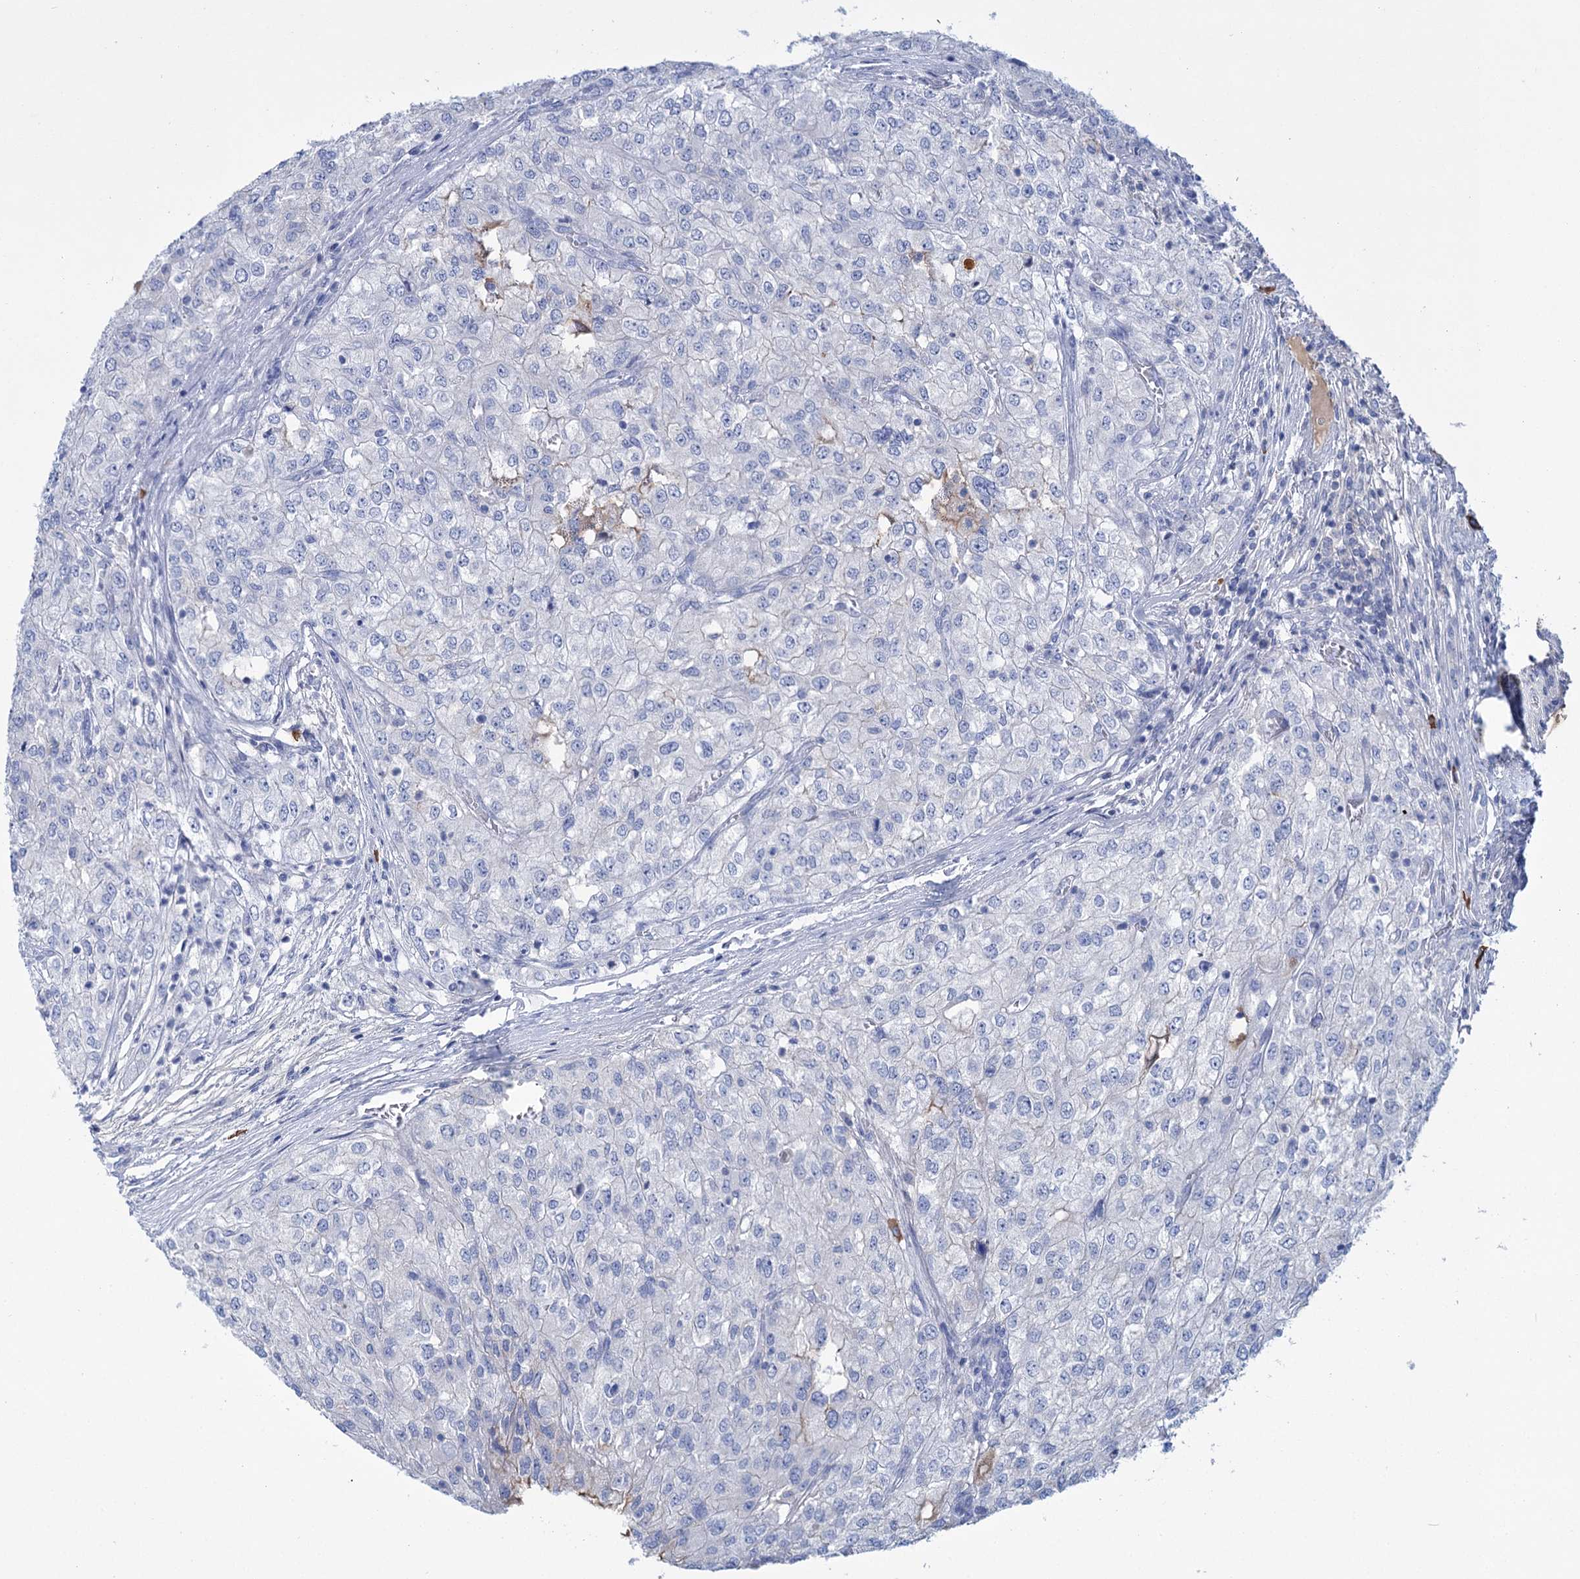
{"staining": {"intensity": "negative", "quantity": "none", "location": "none"}, "tissue": "renal cancer", "cell_type": "Tumor cells", "image_type": "cancer", "snomed": [{"axis": "morphology", "description": "Adenocarcinoma, NOS"}, {"axis": "topography", "description": "Kidney"}], "caption": "DAB (3,3'-diaminobenzidine) immunohistochemical staining of human renal cancer displays no significant staining in tumor cells.", "gene": "FBXW12", "patient": {"sex": "female", "age": 54}}